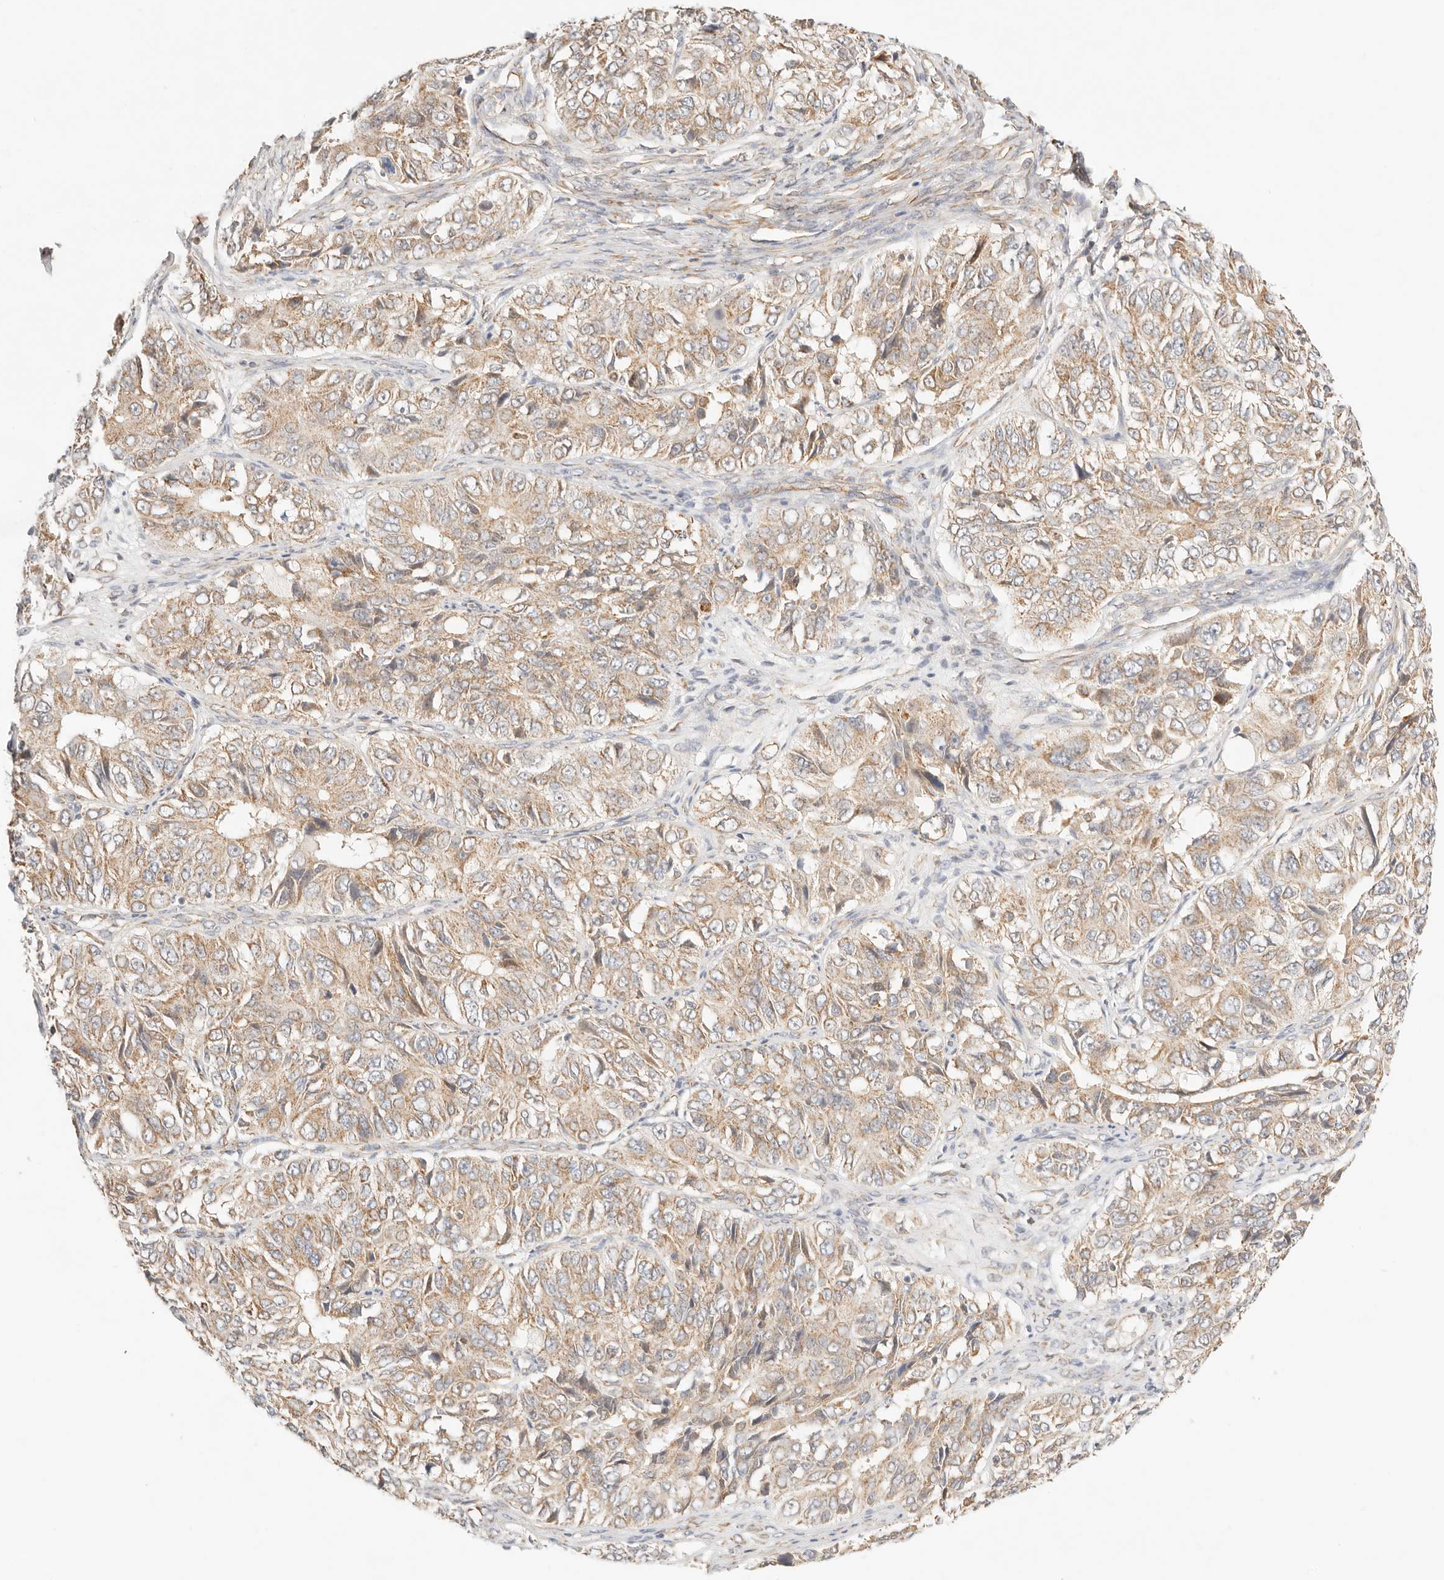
{"staining": {"intensity": "weak", "quantity": ">75%", "location": "cytoplasmic/membranous"}, "tissue": "ovarian cancer", "cell_type": "Tumor cells", "image_type": "cancer", "snomed": [{"axis": "morphology", "description": "Carcinoma, endometroid"}, {"axis": "topography", "description": "Ovary"}], "caption": "Brown immunohistochemical staining in ovarian cancer (endometroid carcinoma) demonstrates weak cytoplasmic/membranous positivity in approximately >75% of tumor cells.", "gene": "ZC3H11A", "patient": {"sex": "female", "age": 51}}